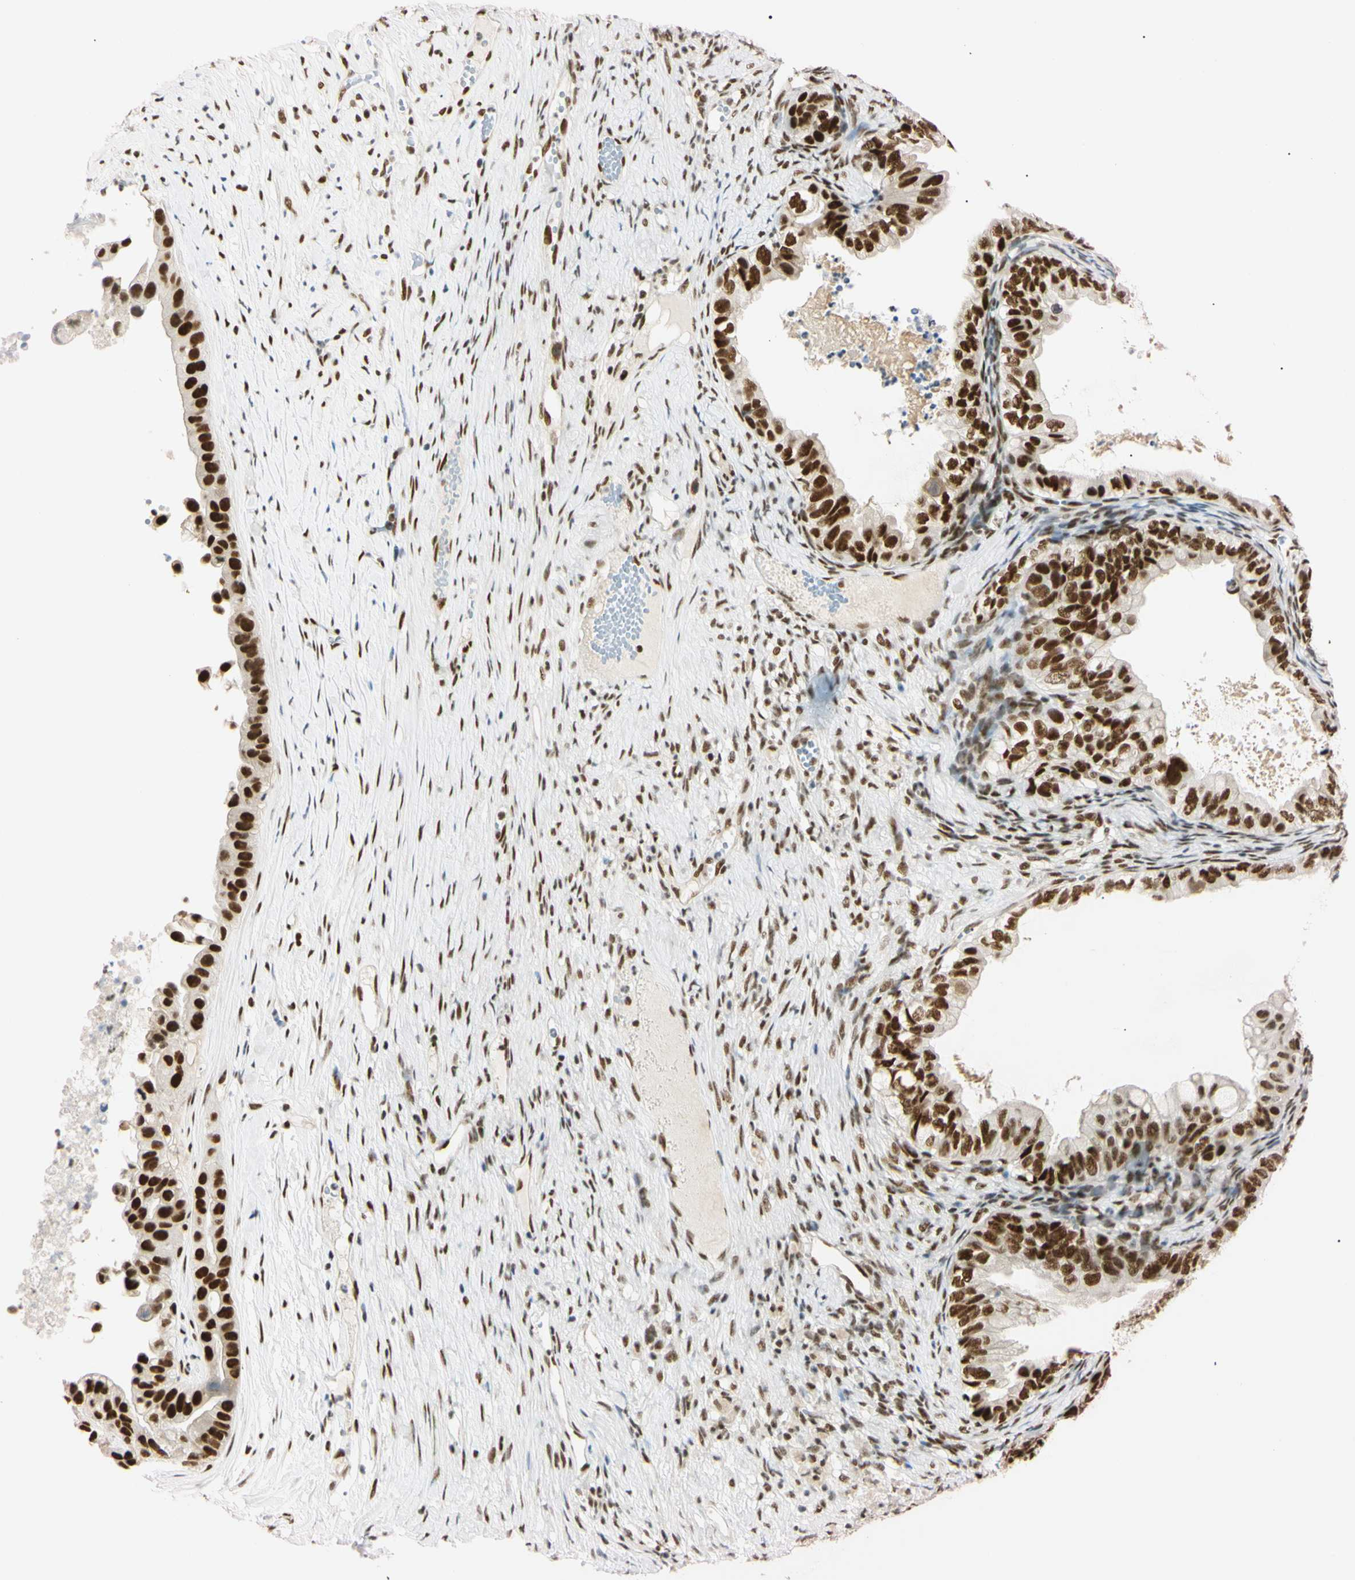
{"staining": {"intensity": "strong", "quantity": ">75%", "location": "nuclear"}, "tissue": "ovarian cancer", "cell_type": "Tumor cells", "image_type": "cancer", "snomed": [{"axis": "morphology", "description": "Cystadenocarcinoma, mucinous, NOS"}, {"axis": "topography", "description": "Ovary"}], "caption": "A brown stain shows strong nuclear staining of a protein in ovarian mucinous cystadenocarcinoma tumor cells. (Brightfield microscopy of DAB IHC at high magnification).", "gene": "ZNF134", "patient": {"sex": "female", "age": 80}}